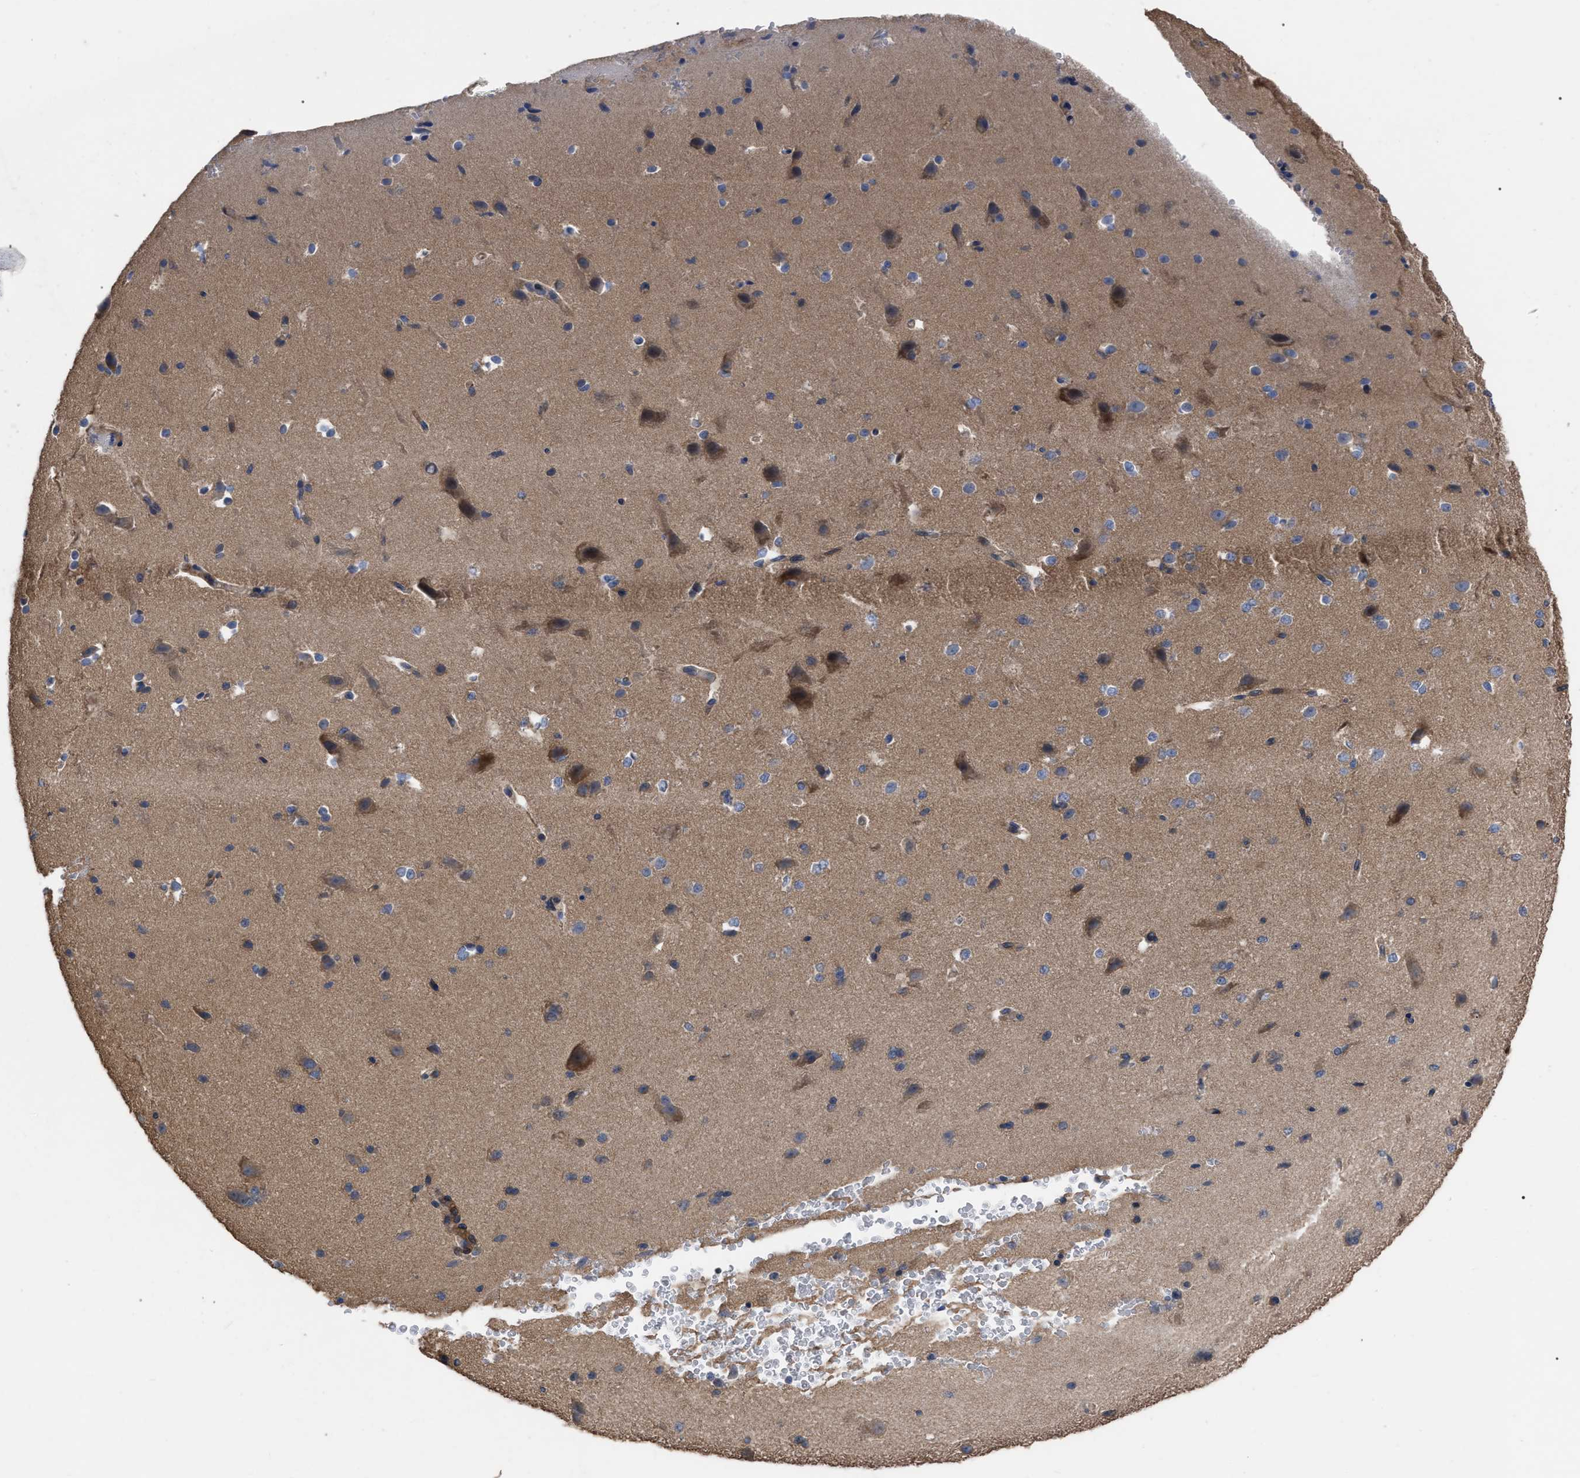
{"staining": {"intensity": "moderate", "quantity": ">75%", "location": "cytoplasmic/membranous"}, "tissue": "cerebral cortex", "cell_type": "Endothelial cells", "image_type": "normal", "snomed": [{"axis": "morphology", "description": "Normal tissue, NOS"}, {"axis": "morphology", "description": "Developmental malformation"}, {"axis": "topography", "description": "Cerebral cortex"}], "caption": "This is a photomicrograph of immunohistochemistry (IHC) staining of unremarkable cerebral cortex, which shows moderate staining in the cytoplasmic/membranous of endothelial cells.", "gene": "BTN2A1", "patient": {"sex": "female", "age": 30}}